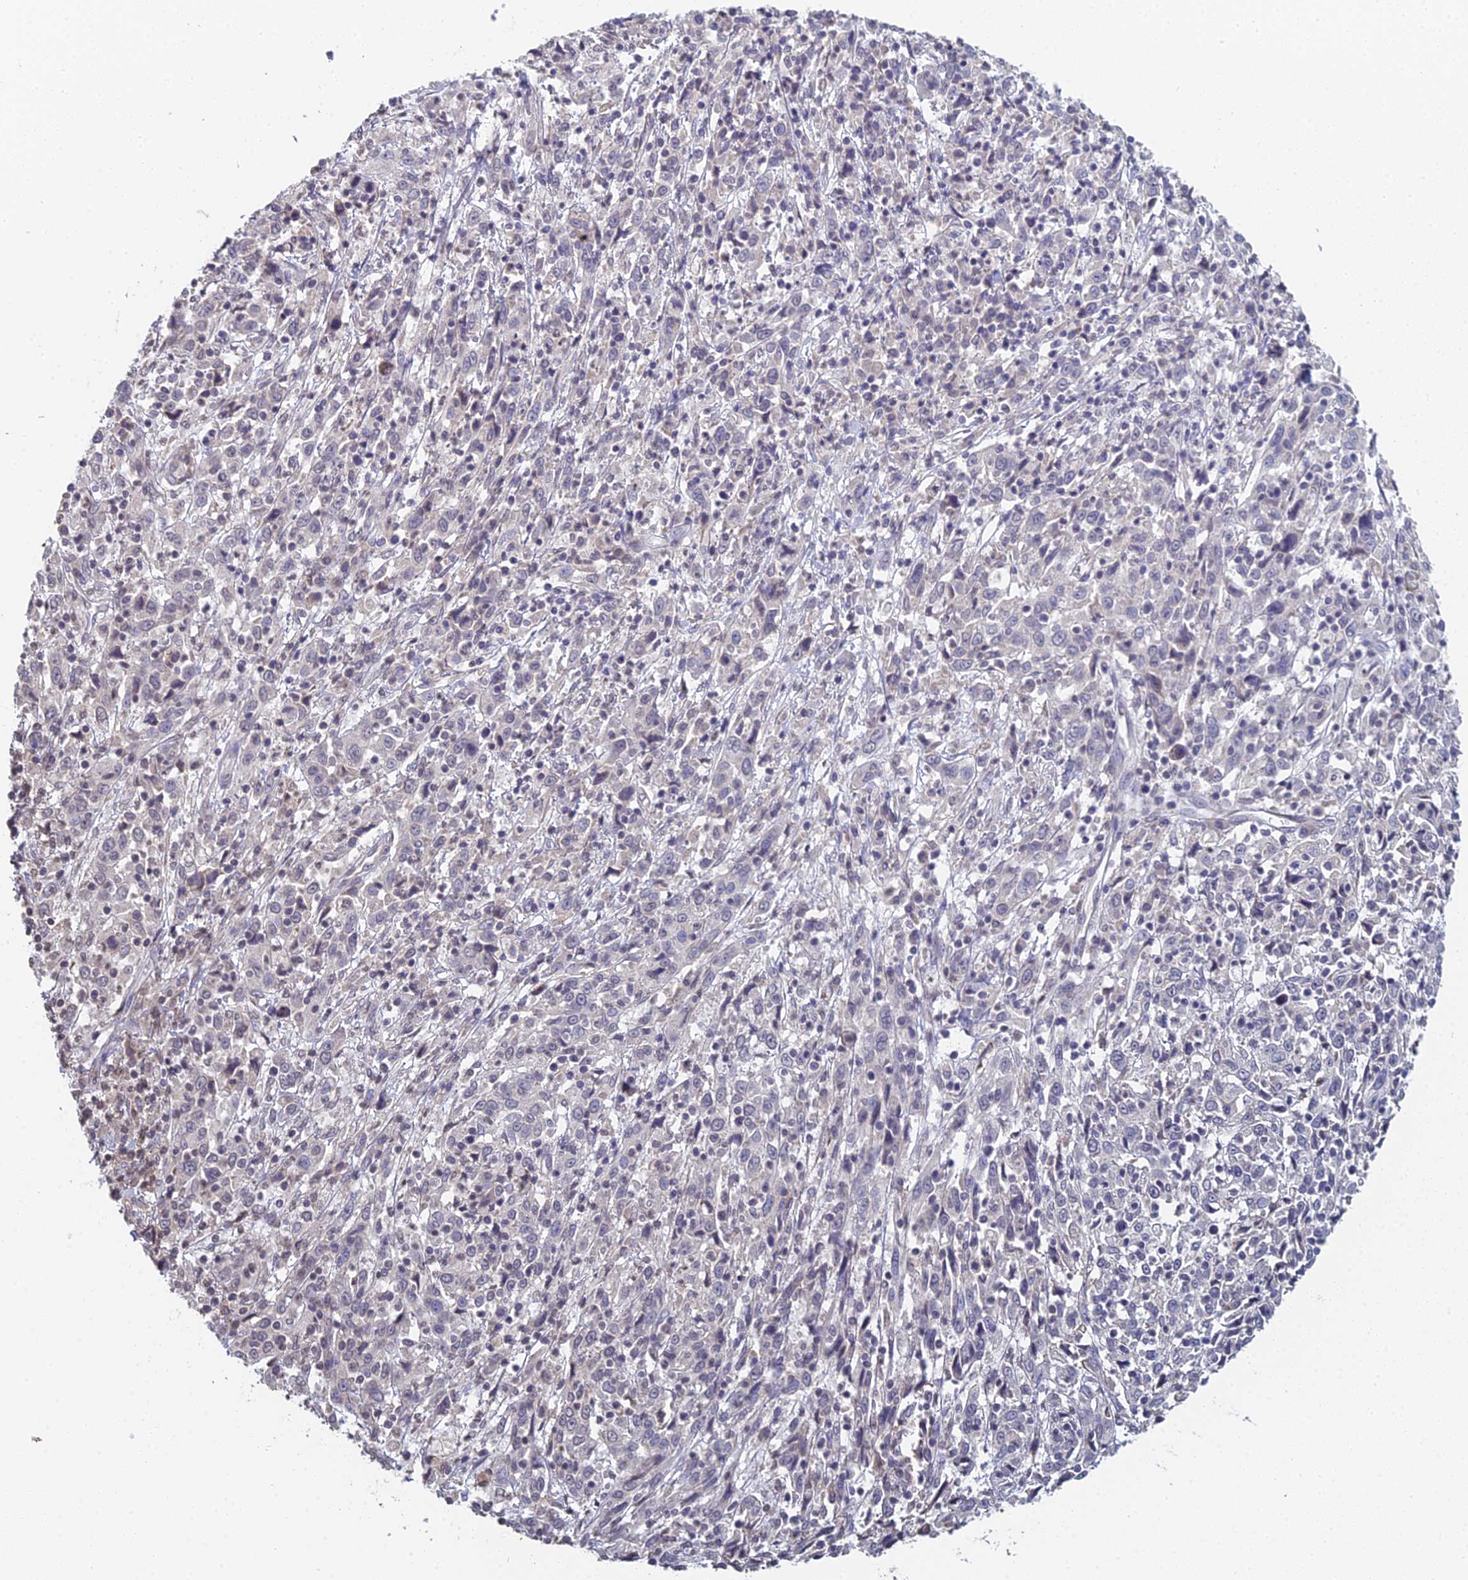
{"staining": {"intensity": "negative", "quantity": "none", "location": "none"}, "tissue": "cervical cancer", "cell_type": "Tumor cells", "image_type": "cancer", "snomed": [{"axis": "morphology", "description": "Squamous cell carcinoma, NOS"}, {"axis": "topography", "description": "Cervix"}], "caption": "Cervical squamous cell carcinoma was stained to show a protein in brown. There is no significant expression in tumor cells. (DAB immunohistochemistry (IHC), high magnification).", "gene": "PRR22", "patient": {"sex": "female", "age": 46}}